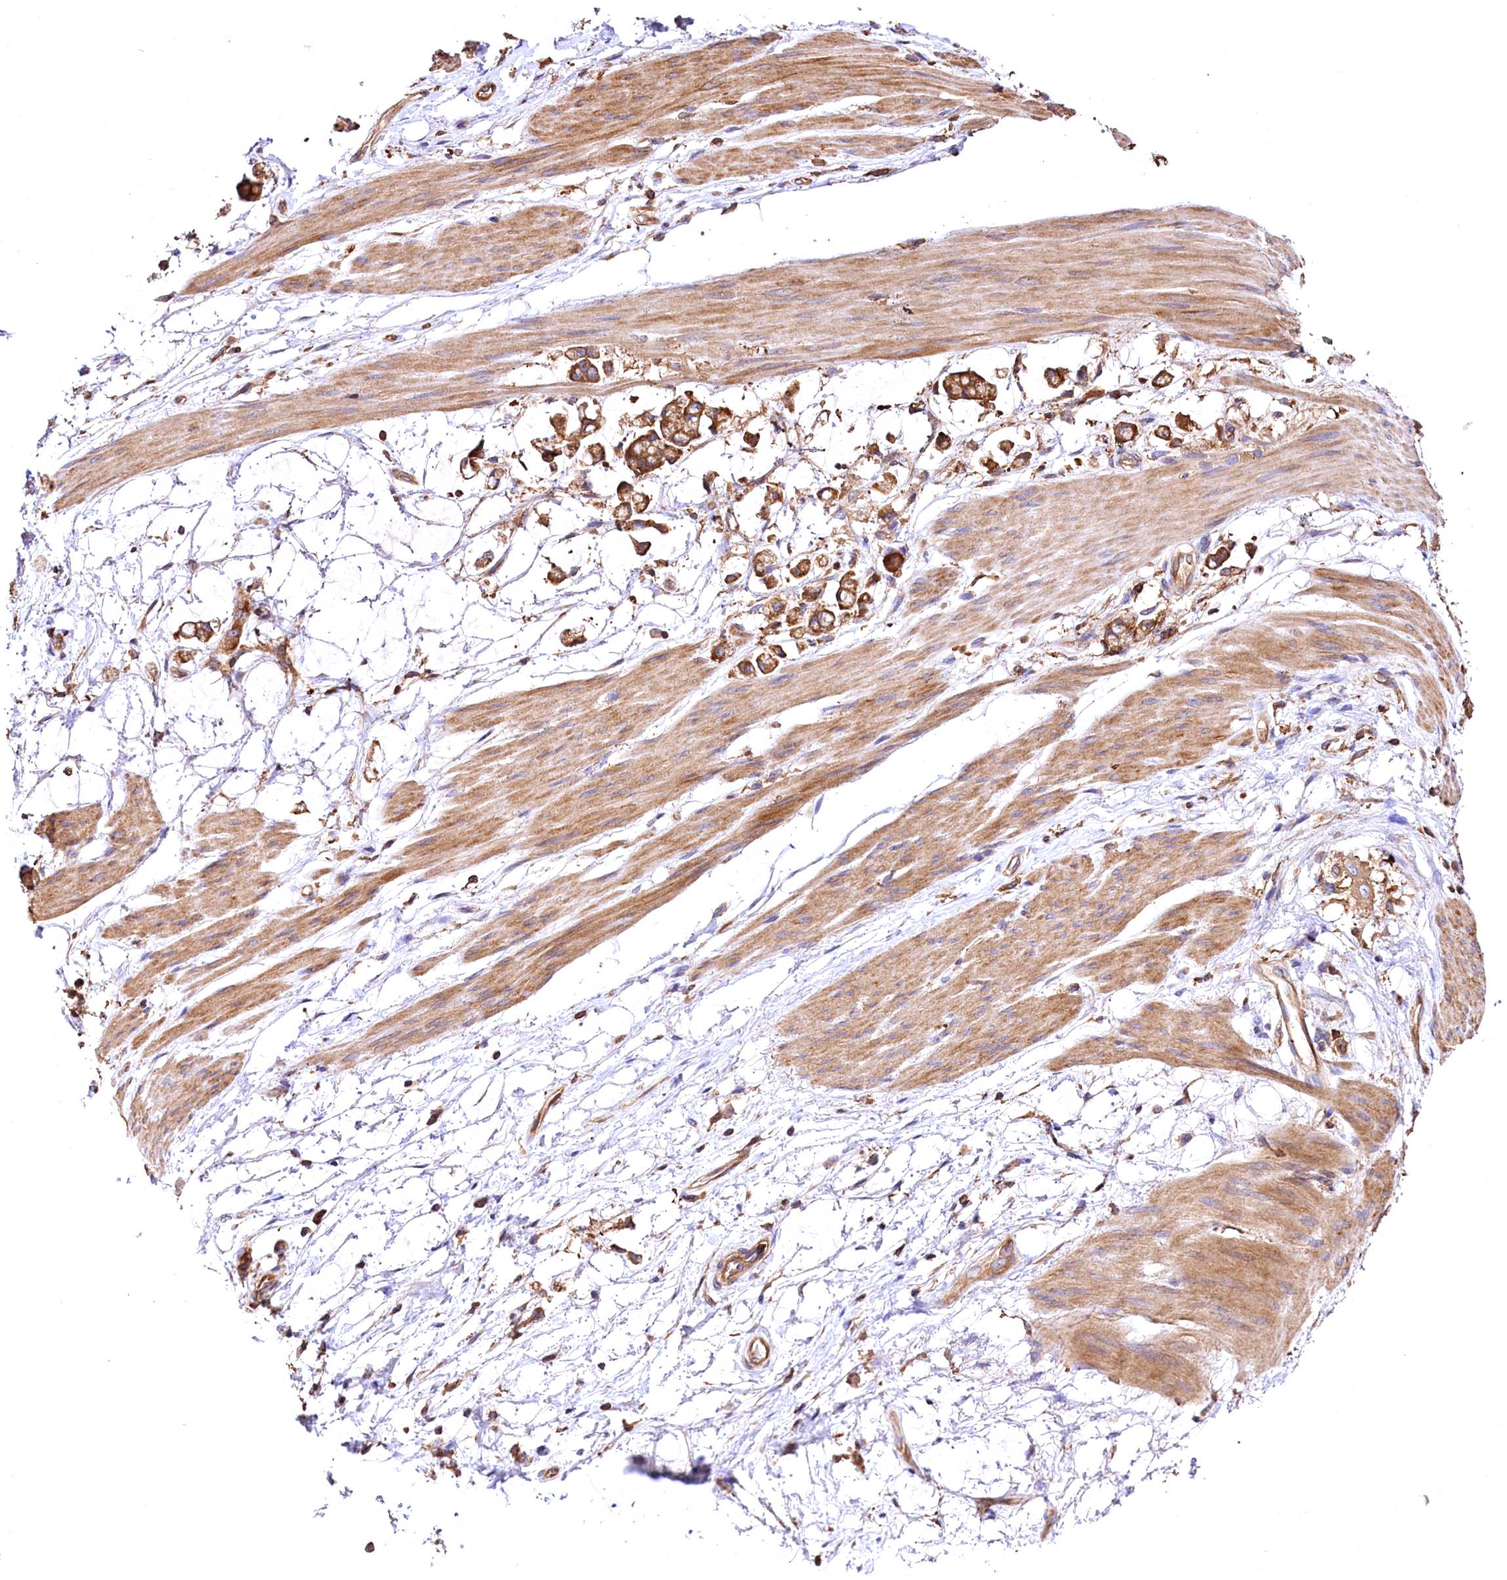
{"staining": {"intensity": "moderate", "quantity": ">75%", "location": "cytoplasmic/membranous"}, "tissue": "stomach cancer", "cell_type": "Tumor cells", "image_type": "cancer", "snomed": [{"axis": "morphology", "description": "Adenocarcinoma, NOS"}, {"axis": "topography", "description": "Stomach"}], "caption": "This image displays IHC staining of stomach cancer (adenocarcinoma), with medium moderate cytoplasmic/membranous expression in approximately >75% of tumor cells.", "gene": "RARS2", "patient": {"sex": "female", "age": 60}}